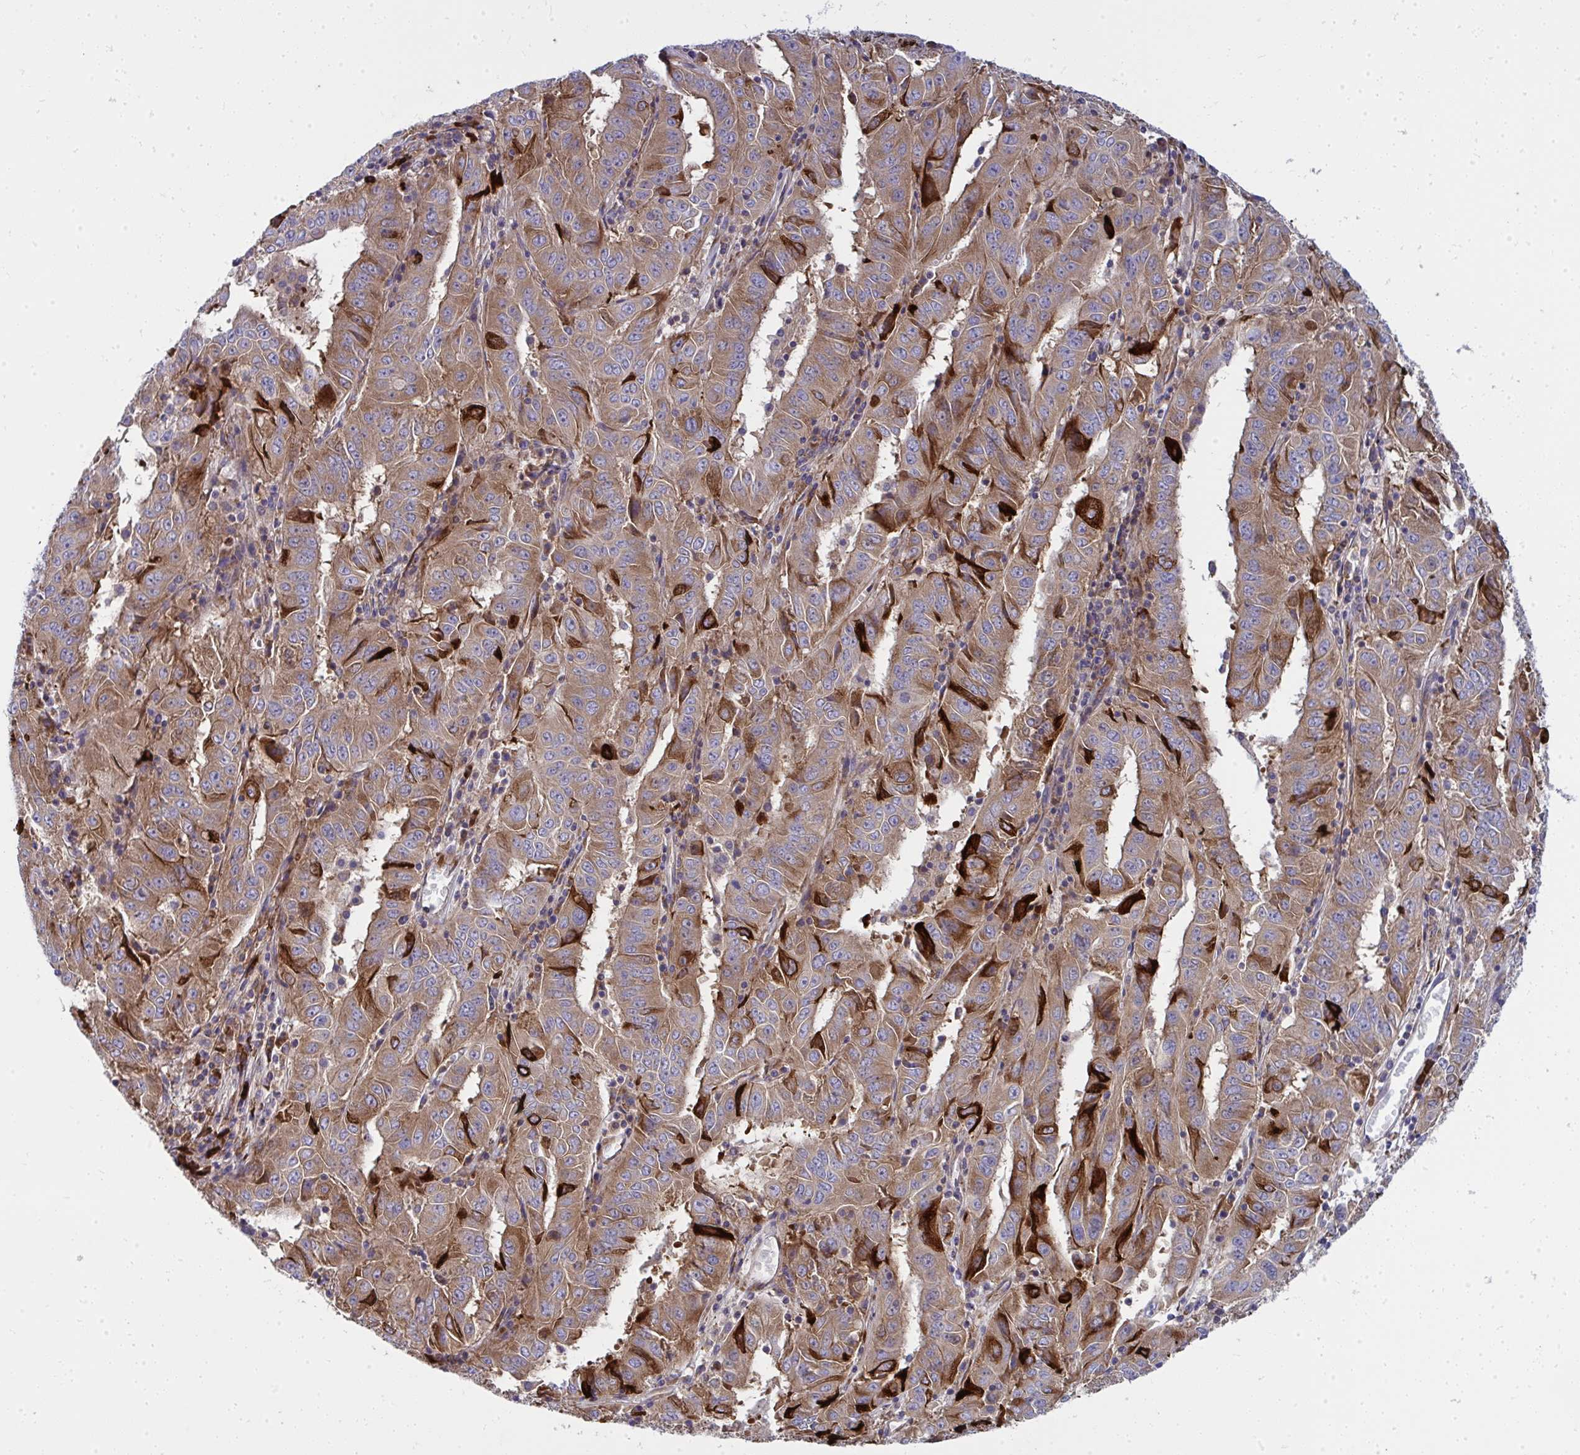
{"staining": {"intensity": "moderate", "quantity": ">75%", "location": "cytoplasmic/membranous"}, "tissue": "pancreatic cancer", "cell_type": "Tumor cells", "image_type": "cancer", "snomed": [{"axis": "morphology", "description": "Adenocarcinoma, NOS"}, {"axis": "topography", "description": "Pancreas"}], "caption": "This histopathology image demonstrates immunohistochemistry staining of human pancreatic cancer (adenocarcinoma), with medium moderate cytoplasmic/membranous expression in approximately >75% of tumor cells.", "gene": "GFPT2", "patient": {"sex": "male", "age": 63}}